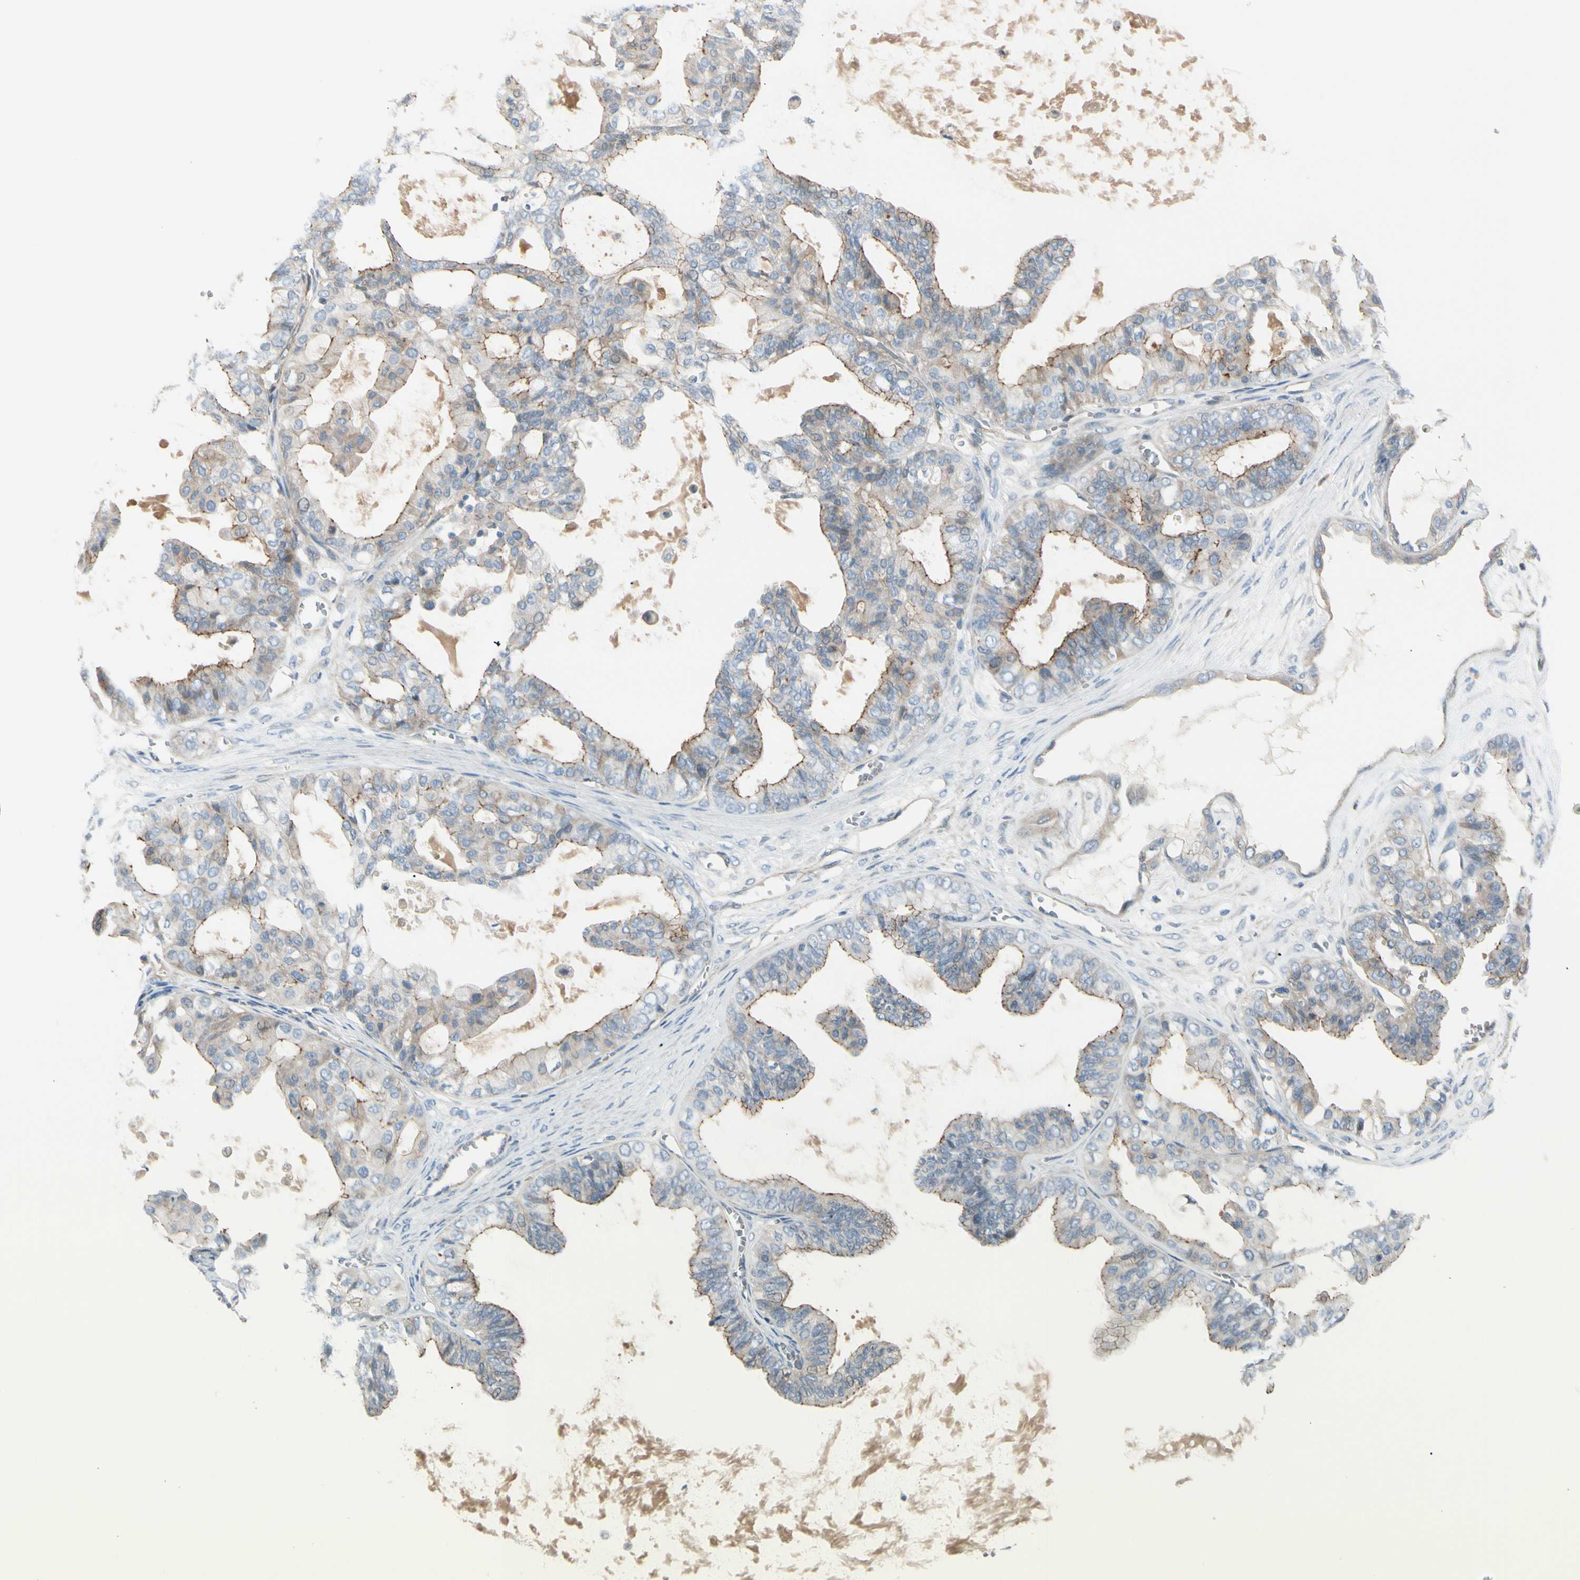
{"staining": {"intensity": "weak", "quantity": "25%-75%", "location": "cytoplasmic/membranous"}, "tissue": "ovarian cancer", "cell_type": "Tumor cells", "image_type": "cancer", "snomed": [{"axis": "morphology", "description": "Carcinoma, NOS"}, {"axis": "morphology", "description": "Carcinoma, endometroid"}, {"axis": "topography", "description": "Ovary"}], "caption": "The immunohistochemical stain labels weak cytoplasmic/membranous expression in tumor cells of ovarian cancer (carcinoma) tissue. The staining was performed using DAB (3,3'-diaminobenzidine) to visualize the protein expression in brown, while the nuclei were stained in blue with hematoxylin (Magnification: 20x).", "gene": "TJP1", "patient": {"sex": "female", "age": 50}}